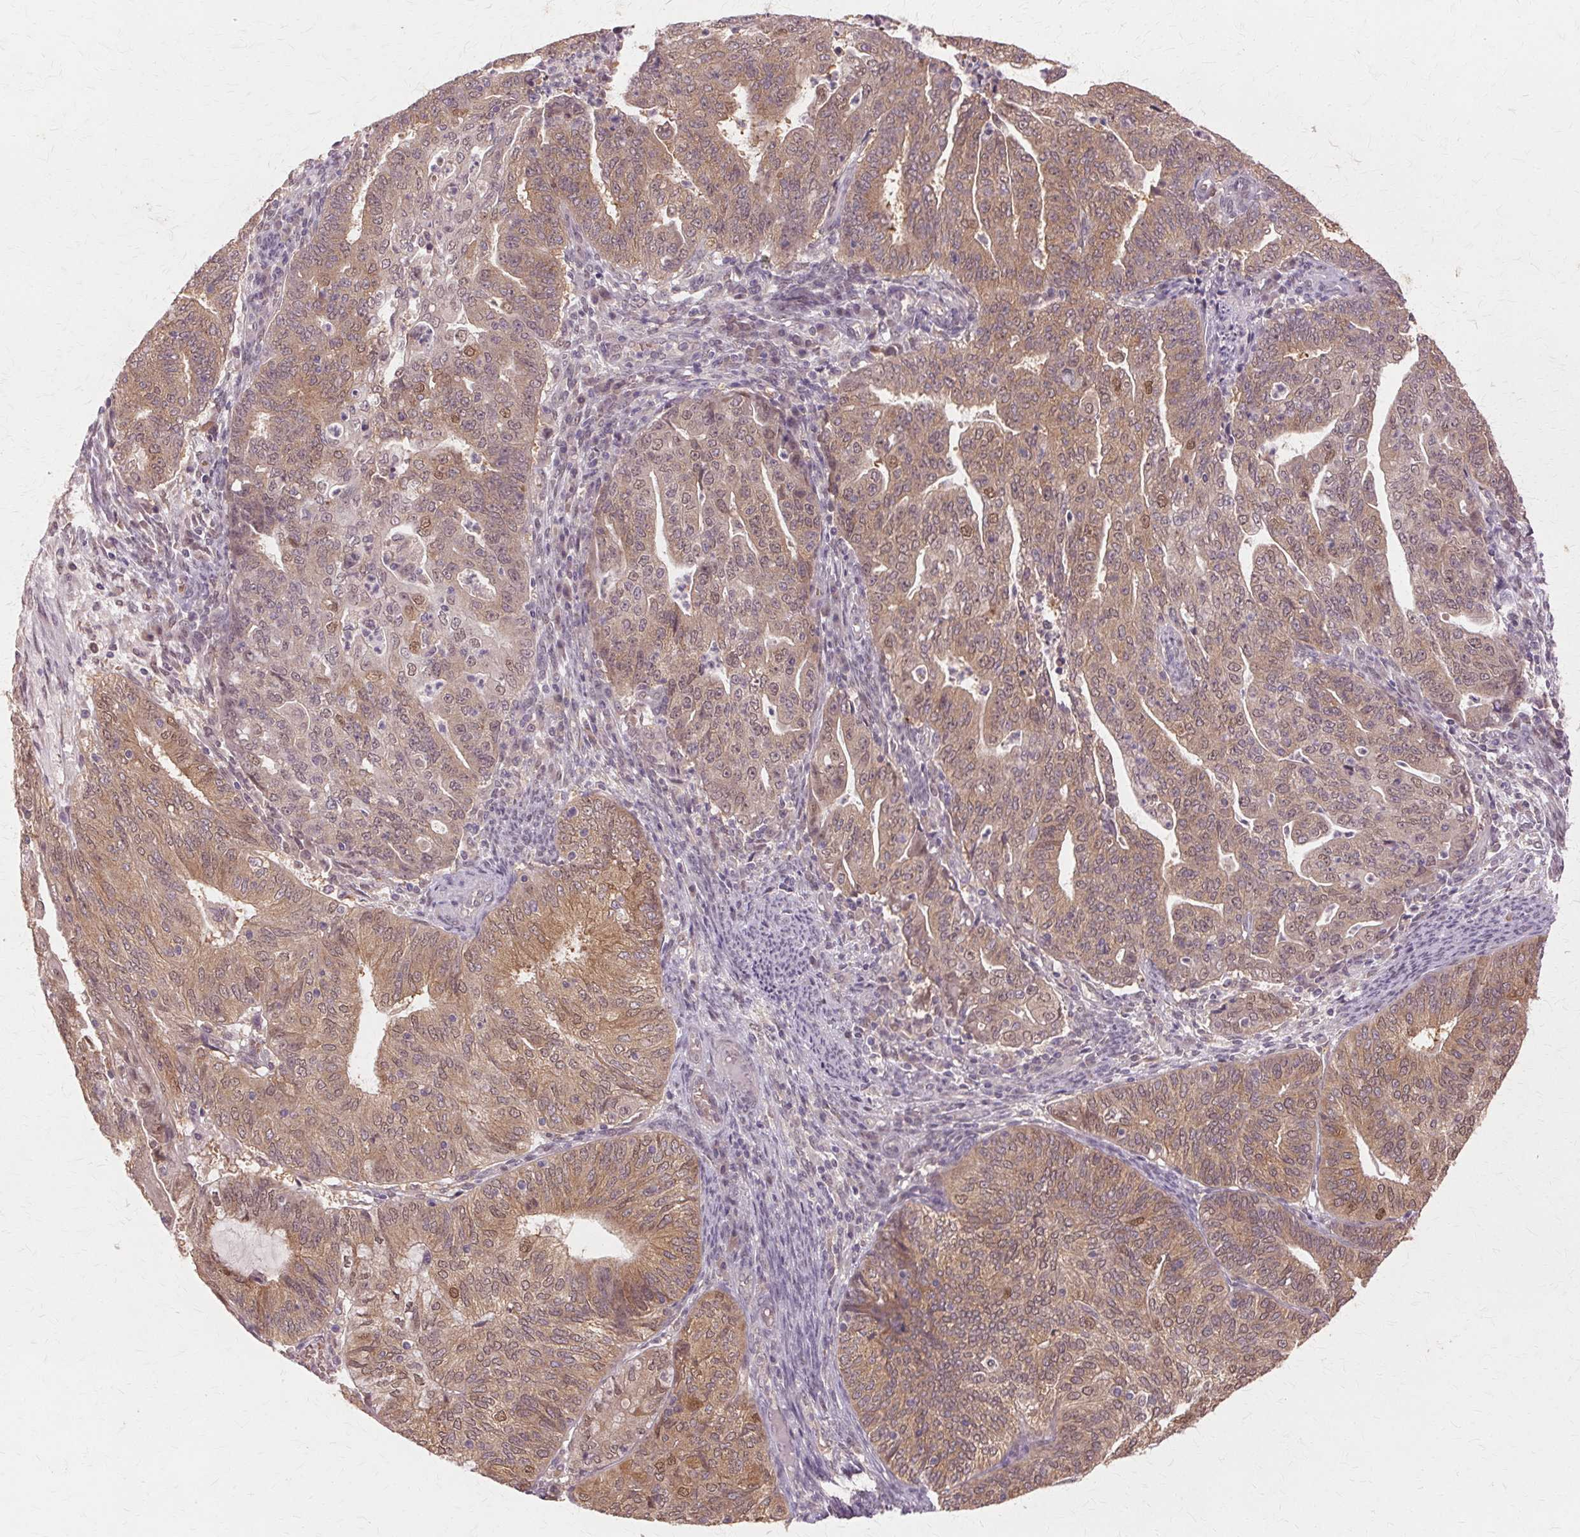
{"staining": {"intensity": "weak", "quantity": ">75%", "location": "cytoplasmic/membranous,nuclear"}, "tissue": "endometrial cancer", "cell_type": "Tumor cells", "image_type": "cancer", "snomed": [{"axis": "morphology", "description": "Adenocarcinoma, NOS"}, {"axis": "topography", "description": "Endometrium"}], "caption": "A photomicrograph of human endometrial adenocarcinoma stained for a protein reveals weak cytoplasmic/membranous and nuclear brown staining in tumor cells.", "gene": "PRMT5", "patient": {"sex": "female", "age": 82}}